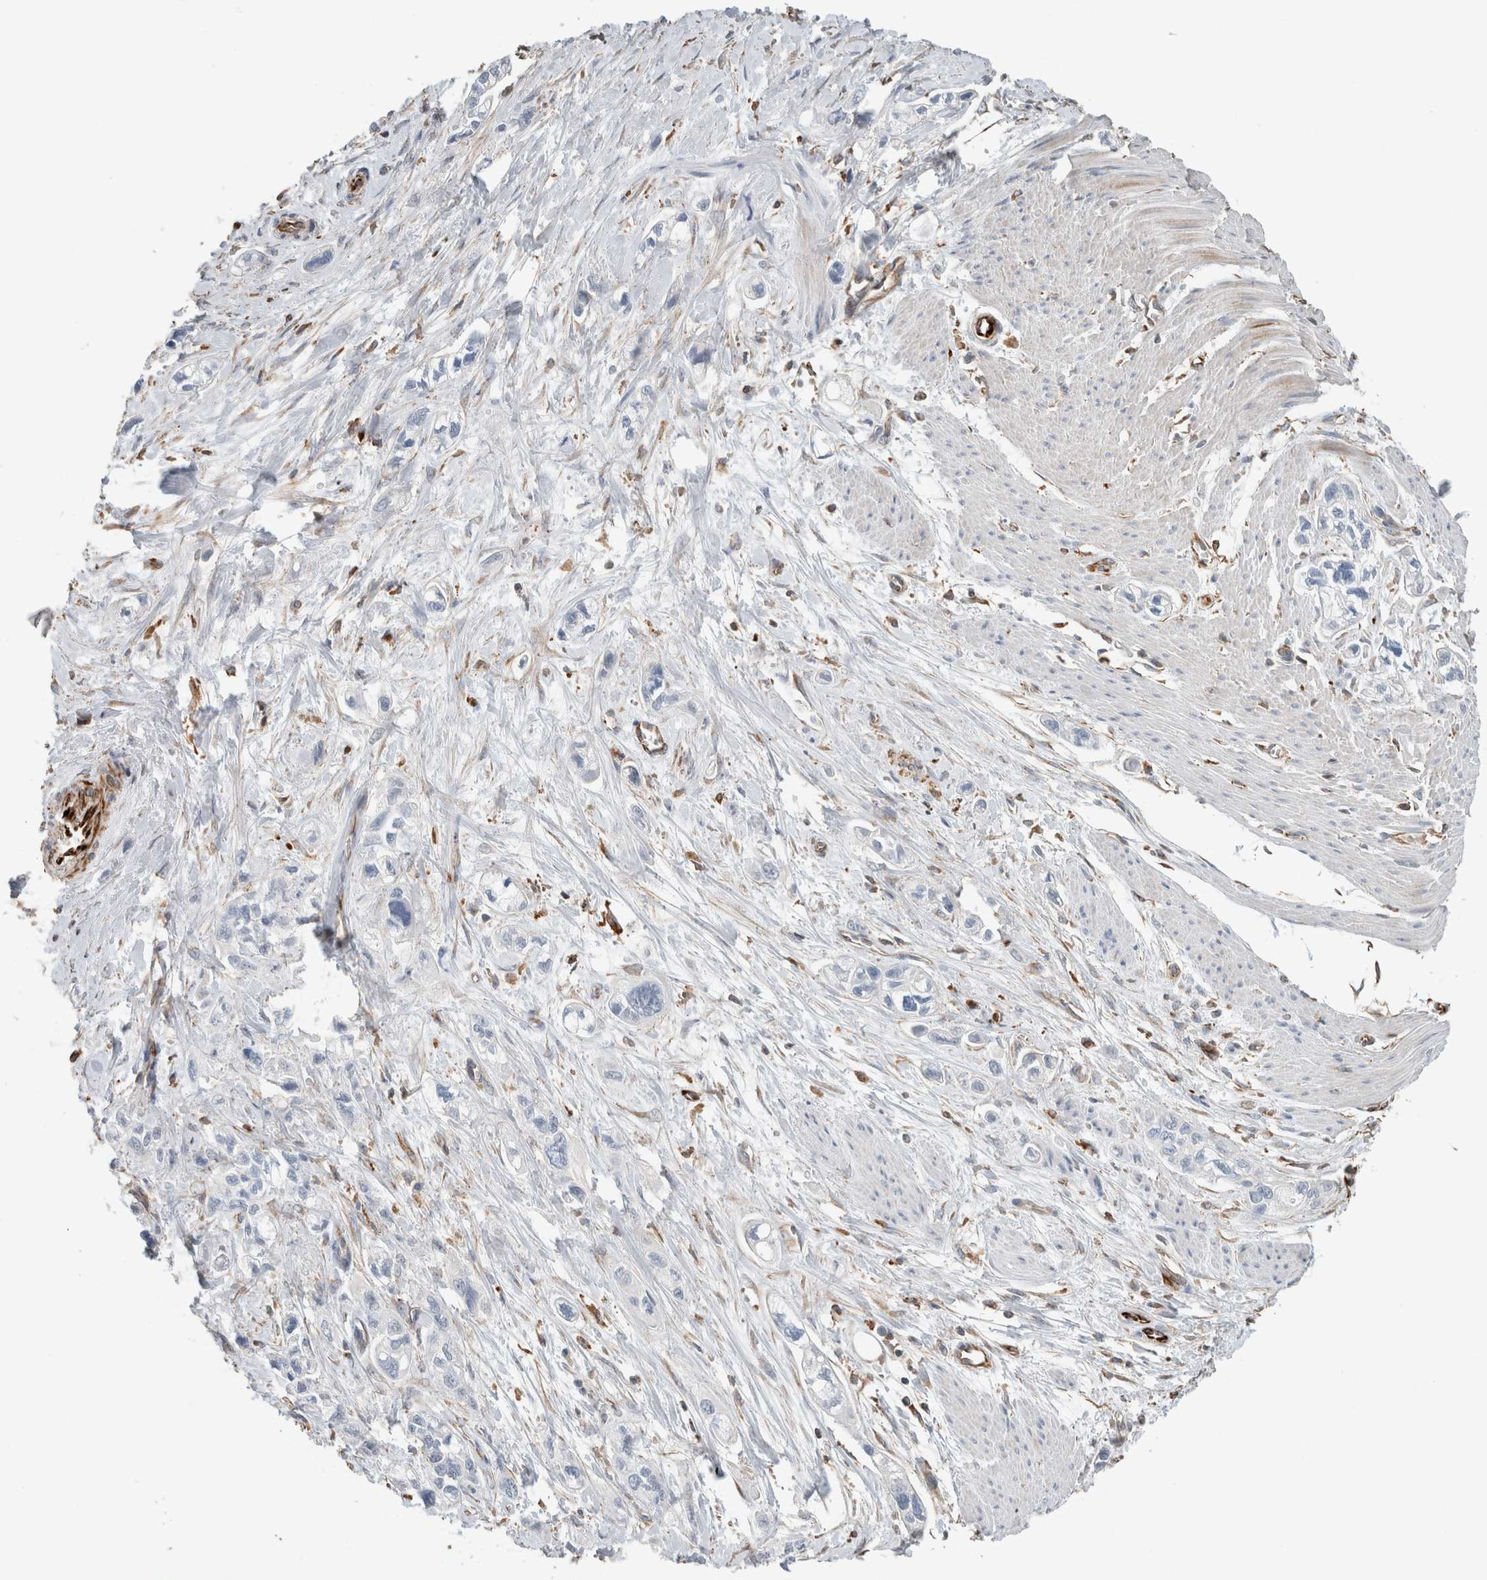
{"staining": {"intensity": "negative", "quantity": "none", "location": "none"}, "tissue": "pancreatic cancer", "cell_type": "Tumor cells", "image_type": "cancer", "snomed": [{"axis": "morphology", "description": "Adenocarcinoma, NOS"}, {"axis": "topography", "description": "Pancreas"}], "caption": "Immunohistochemistry (IHC) histopathology image of pancreatic cancer stained for a protein (brown), which exhibits no expression in tumor cells. (Brightfield microscopy of DAB IHC at high magnification).", "gene": "LY86", "patient": {"sex": "male", "age": 74}}